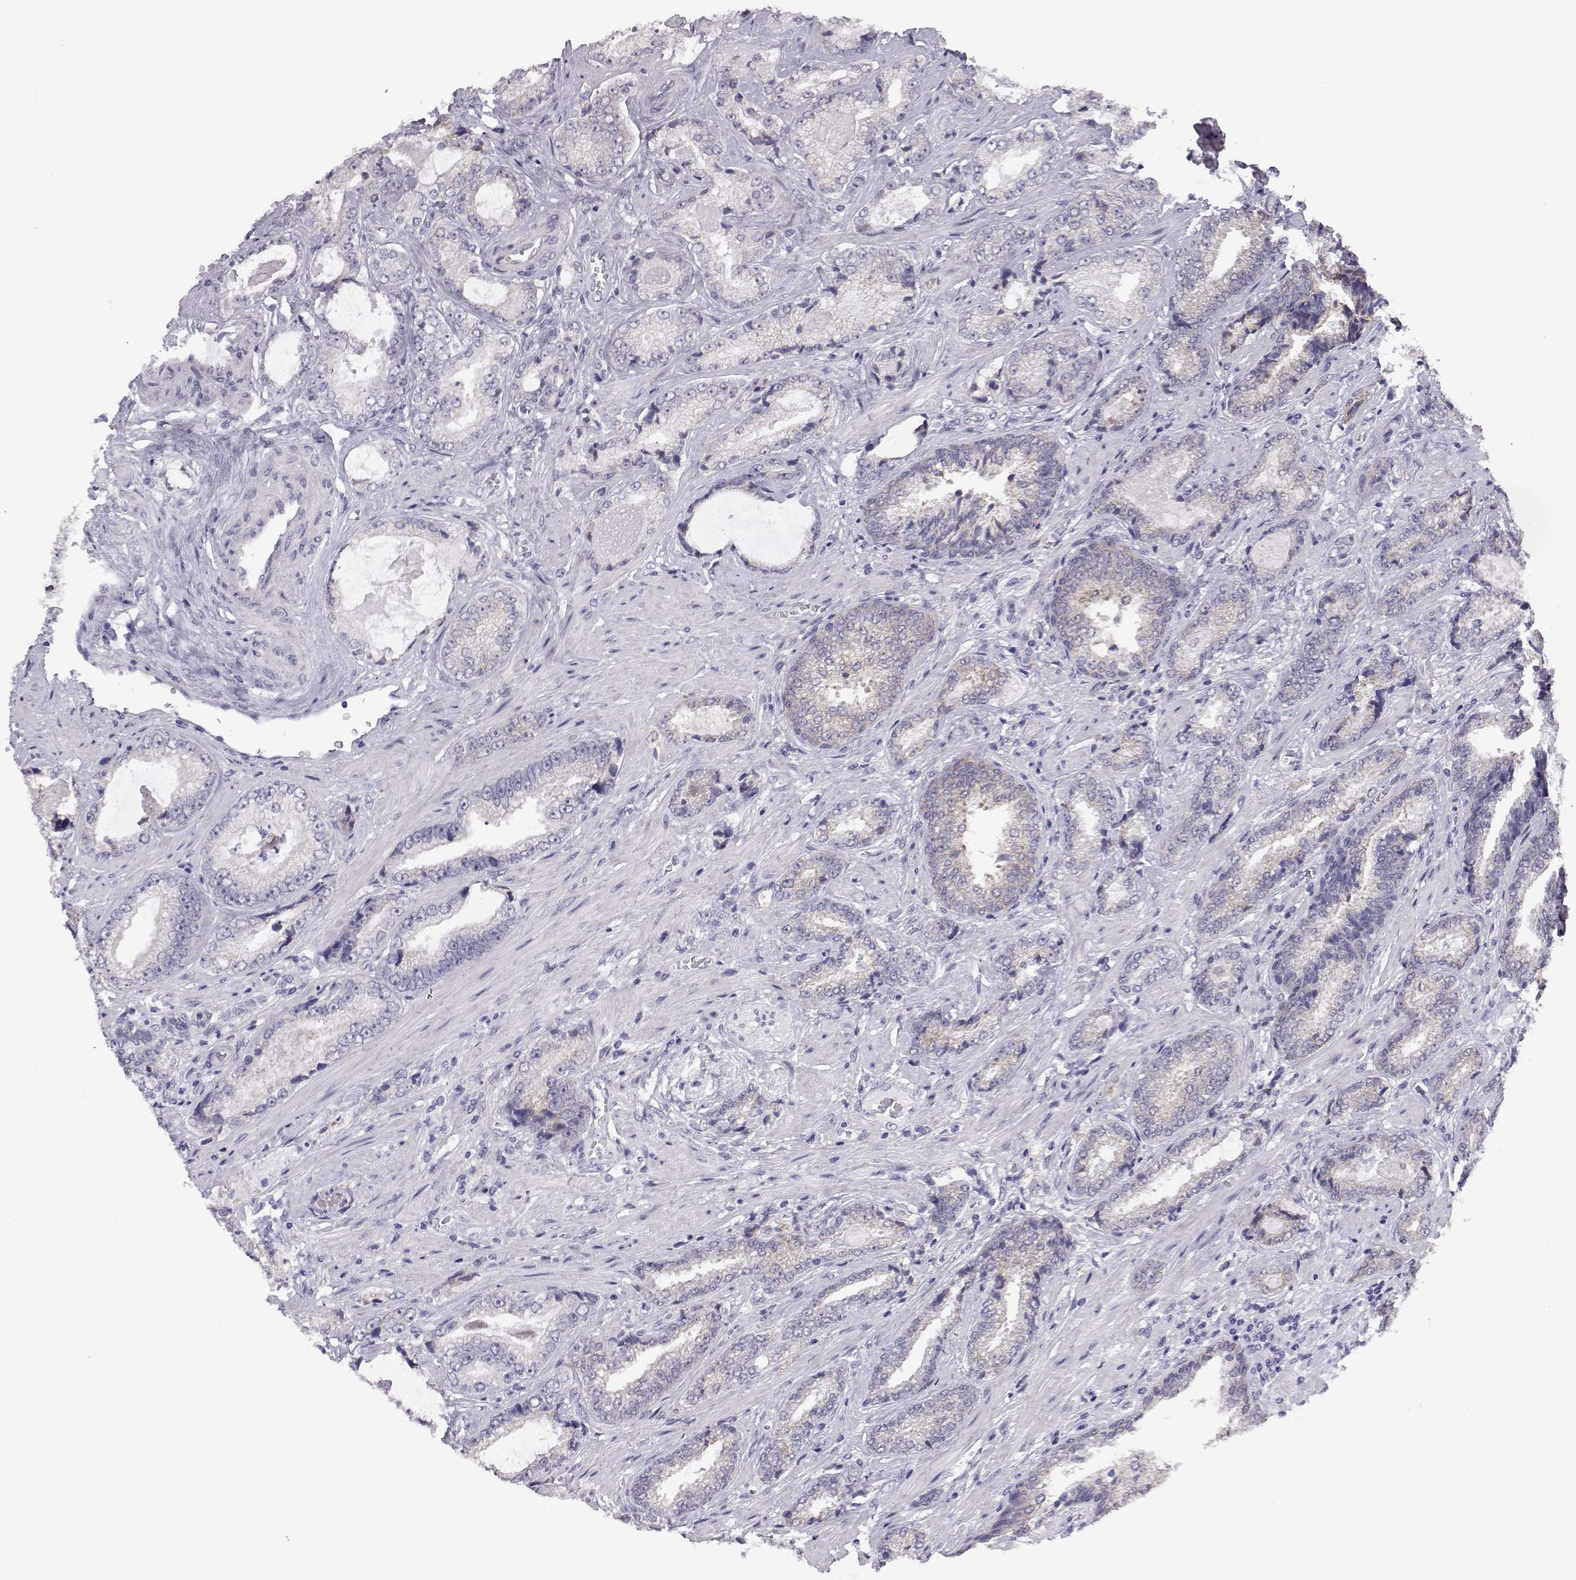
{"staining": {"intensity": "negative", "quantity": "none", "location": "none"}, "tissue": "prostate cancer", "cell_type": "Tumor cells", "image_type": "cancer", "snomed": [{"axis": "morphology", "description": "Adenocarcinoma, Low grade"}, {"axis": "topography", "description": "Prostate"}], "caption": "The histopathology image demonstrates no staining of tumor cells in prostate cancer (adenocarcinoma (low-grade)). (DAB (3,3'-diaminobenzidine) immunohistochemistry (IHC) with hematoxylin counter stain).", "gene": "KCNMB4", "patient": {"sex": "male", "age": 61}}